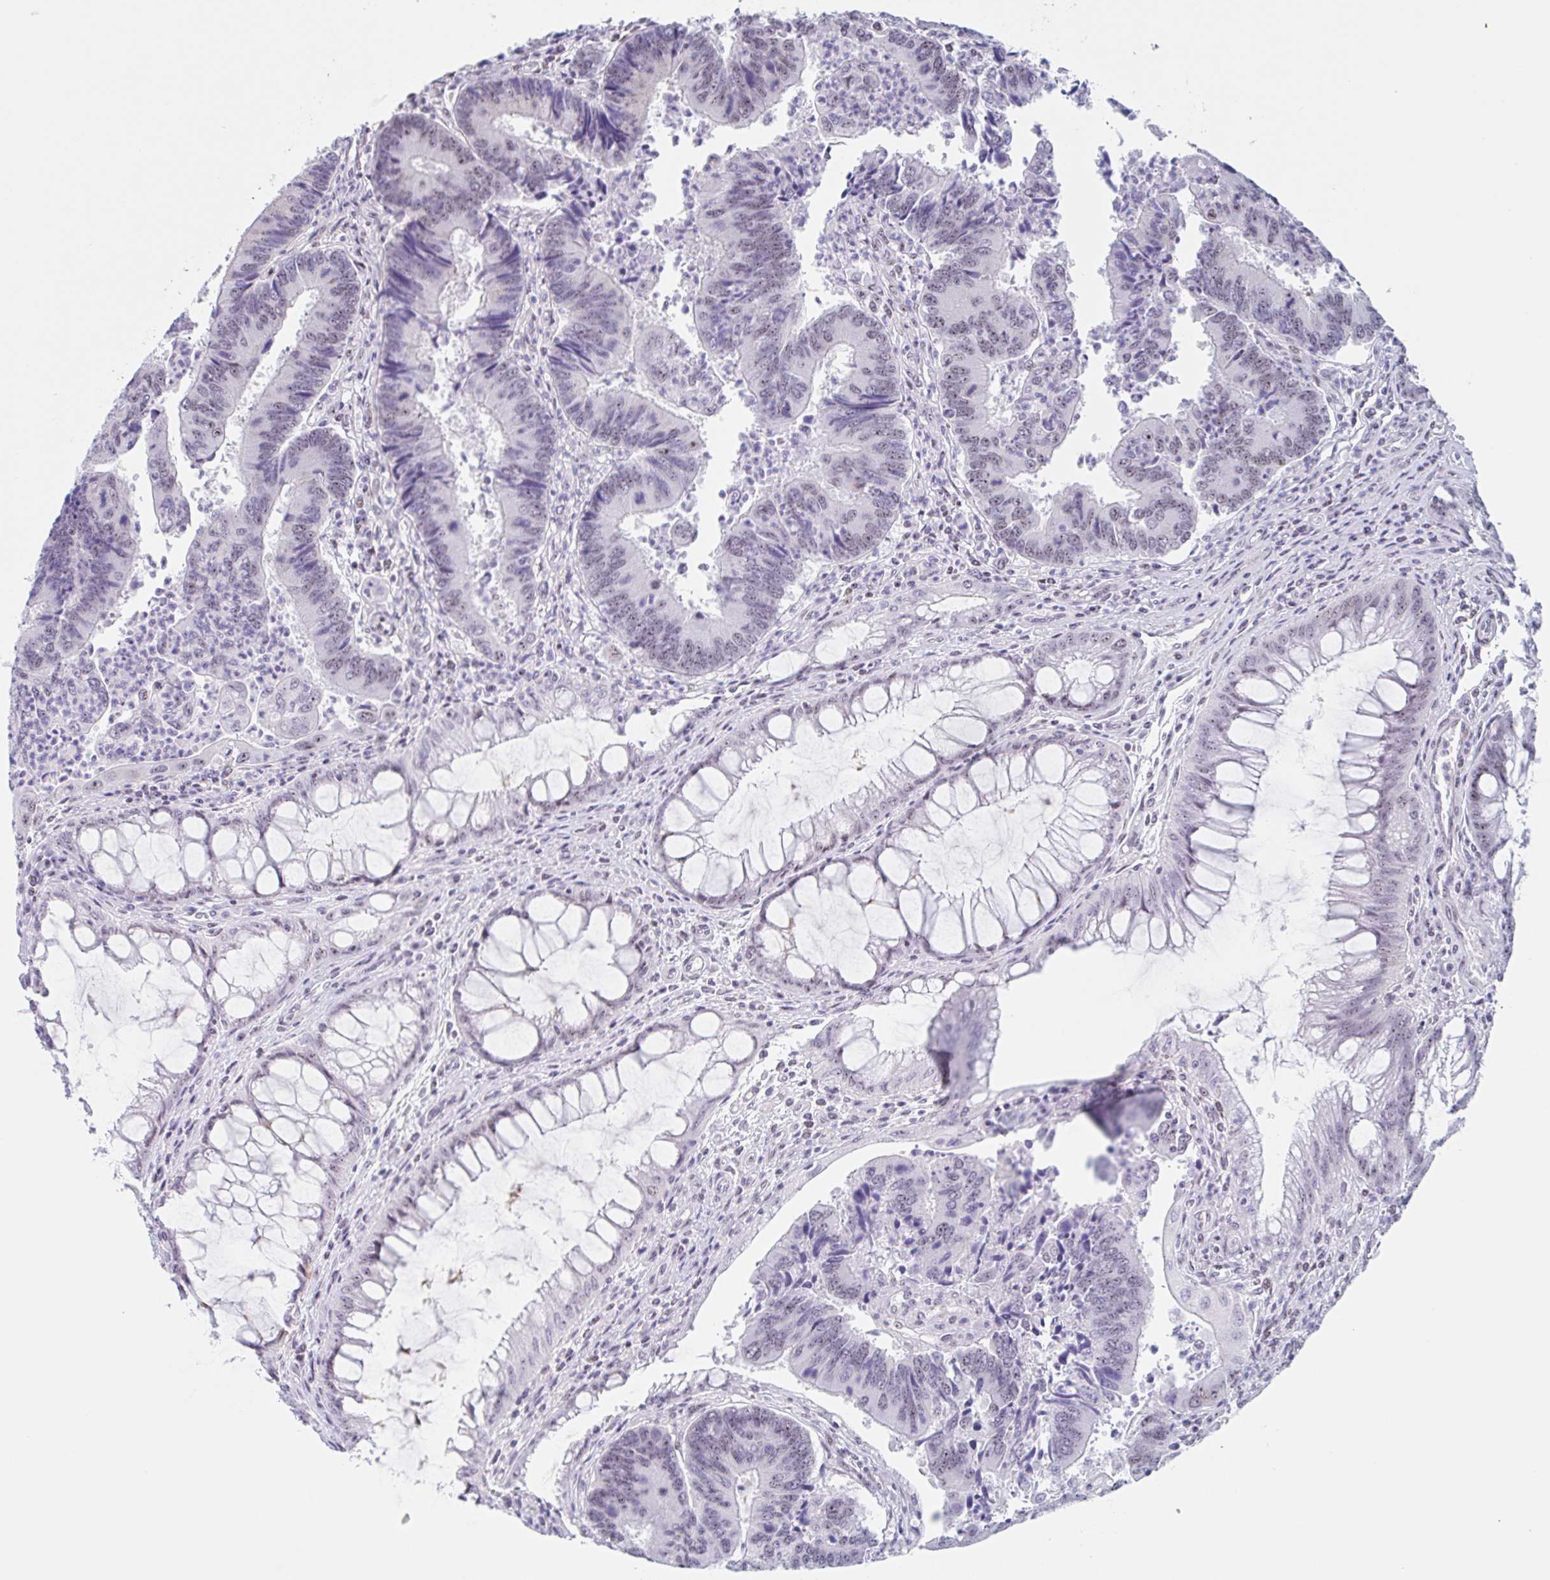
{"staining": {"intensity": "weak", "quantity": "25%-75%", "location": "nuclear"}, "tissue": "colorectal cancer", "cell_type": "Tumor cells", "image_type": "cancer", "snomed": [{"axis": "morphology", "description": "Adenocarcinoma, NOS"}, {"axis": "topography", "description": "Colon"}], "caption": "Tumor cells exhibit low levels of weak nuclear positivity in approximately 25%-75% of cells in human colorectal adenocarcinoma. (IHC, brightfield microscopy, high magnification).", "gene": "LENG9", "patient": {"sex": "female", "age": 67}}